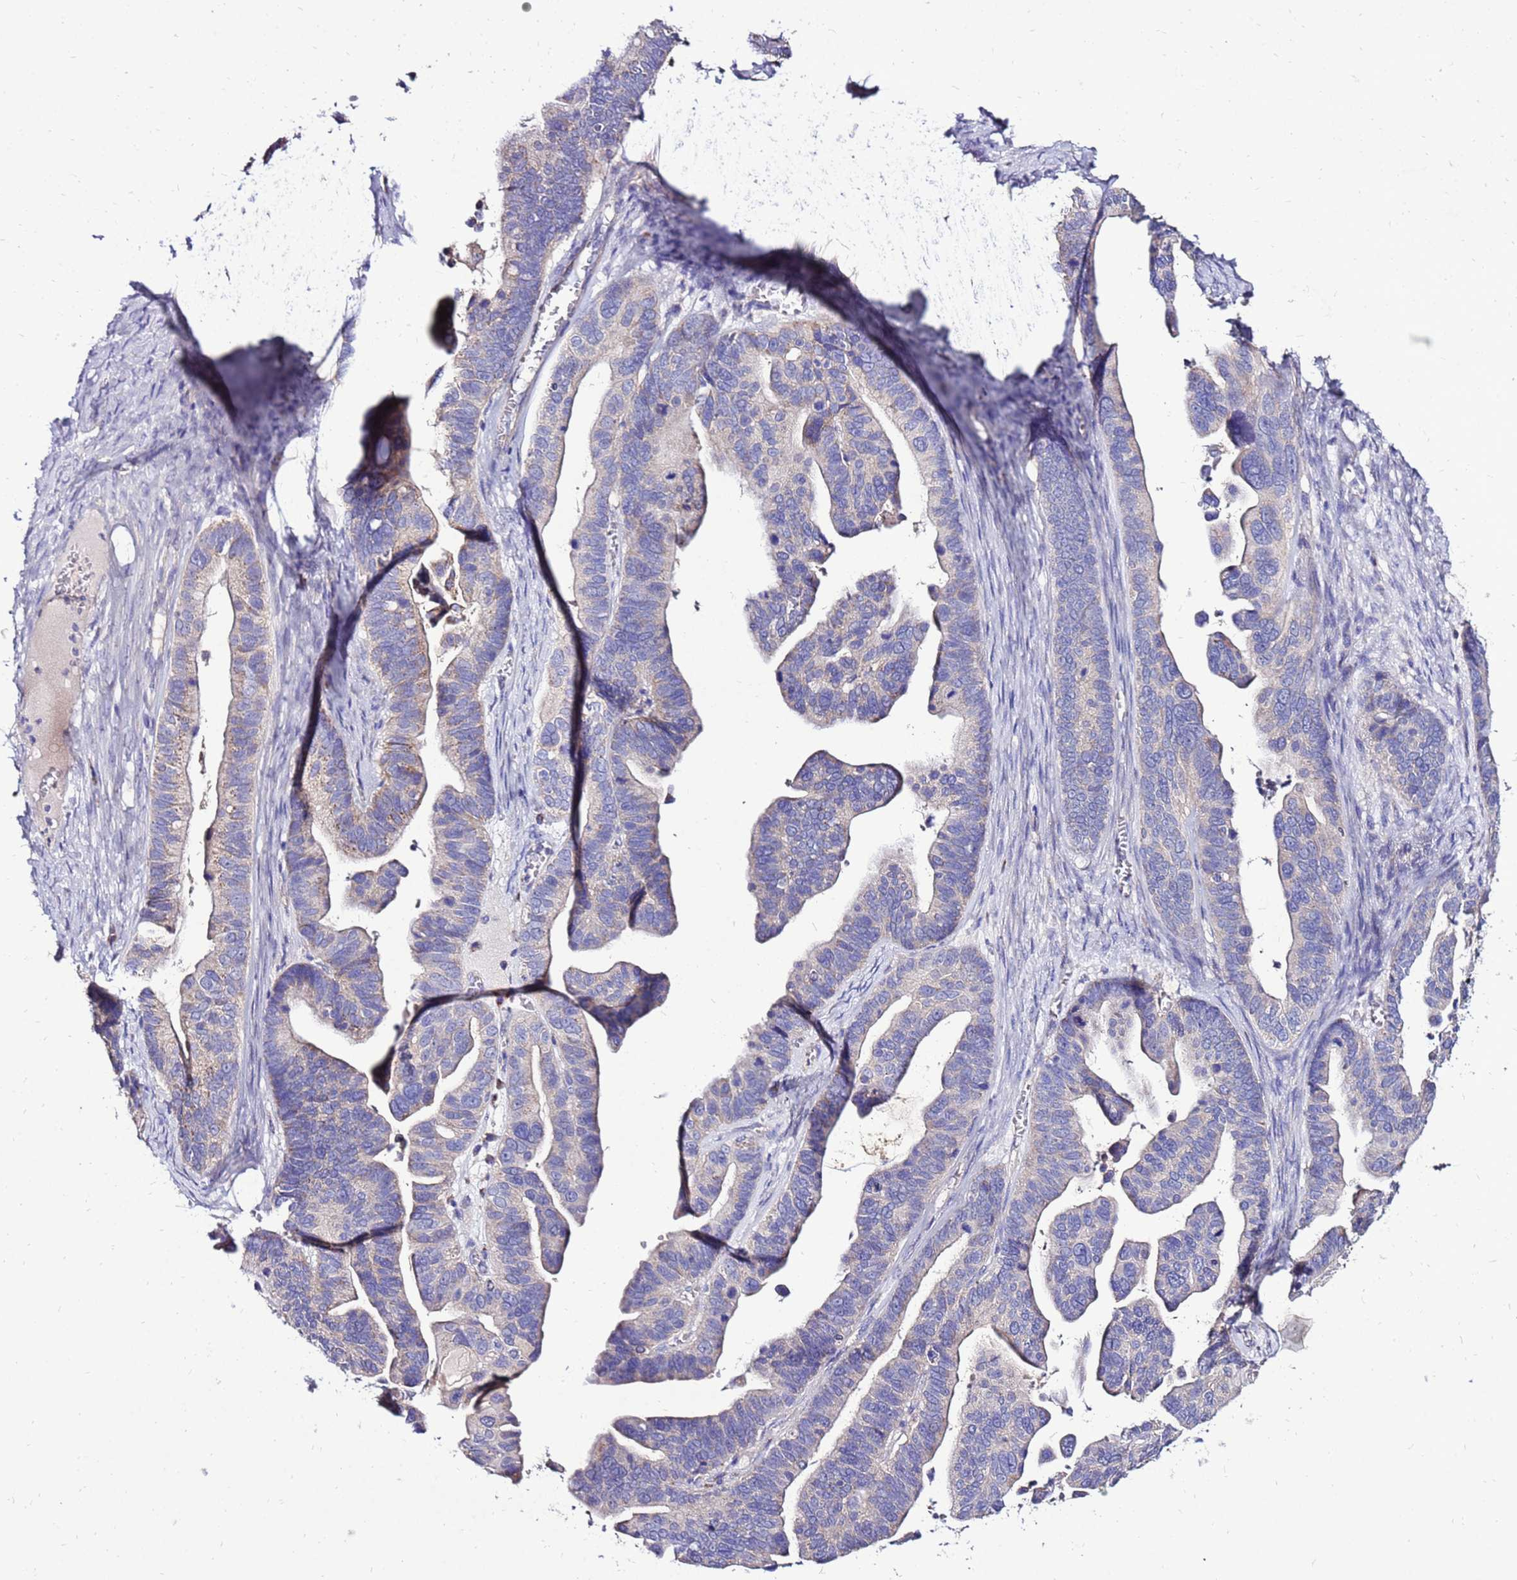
{"staining": {"intensity": "weak", "quantity": "<25%", "location": "cytoplasmic/membranous"}, "tissue": "ovarian cancer", "cell_type": "Tumor cells", "image_type": "cancer", "snomed": [{"axis": "morphology", "description": "Cystadenocarcinoma, serous, NOS"}, {"axis": "topography", "description": "Ovary"}], "caption": "IHC histopathology image of neoplastic tissue: serous cystadenocarcinoma (ovarian) stained with DAB (3,3'-diaminobenzidine) shows no significant protein expression in tumor cells.", "gene": "TMEM106C", "patient": {"sex": "female", "age": 56}}